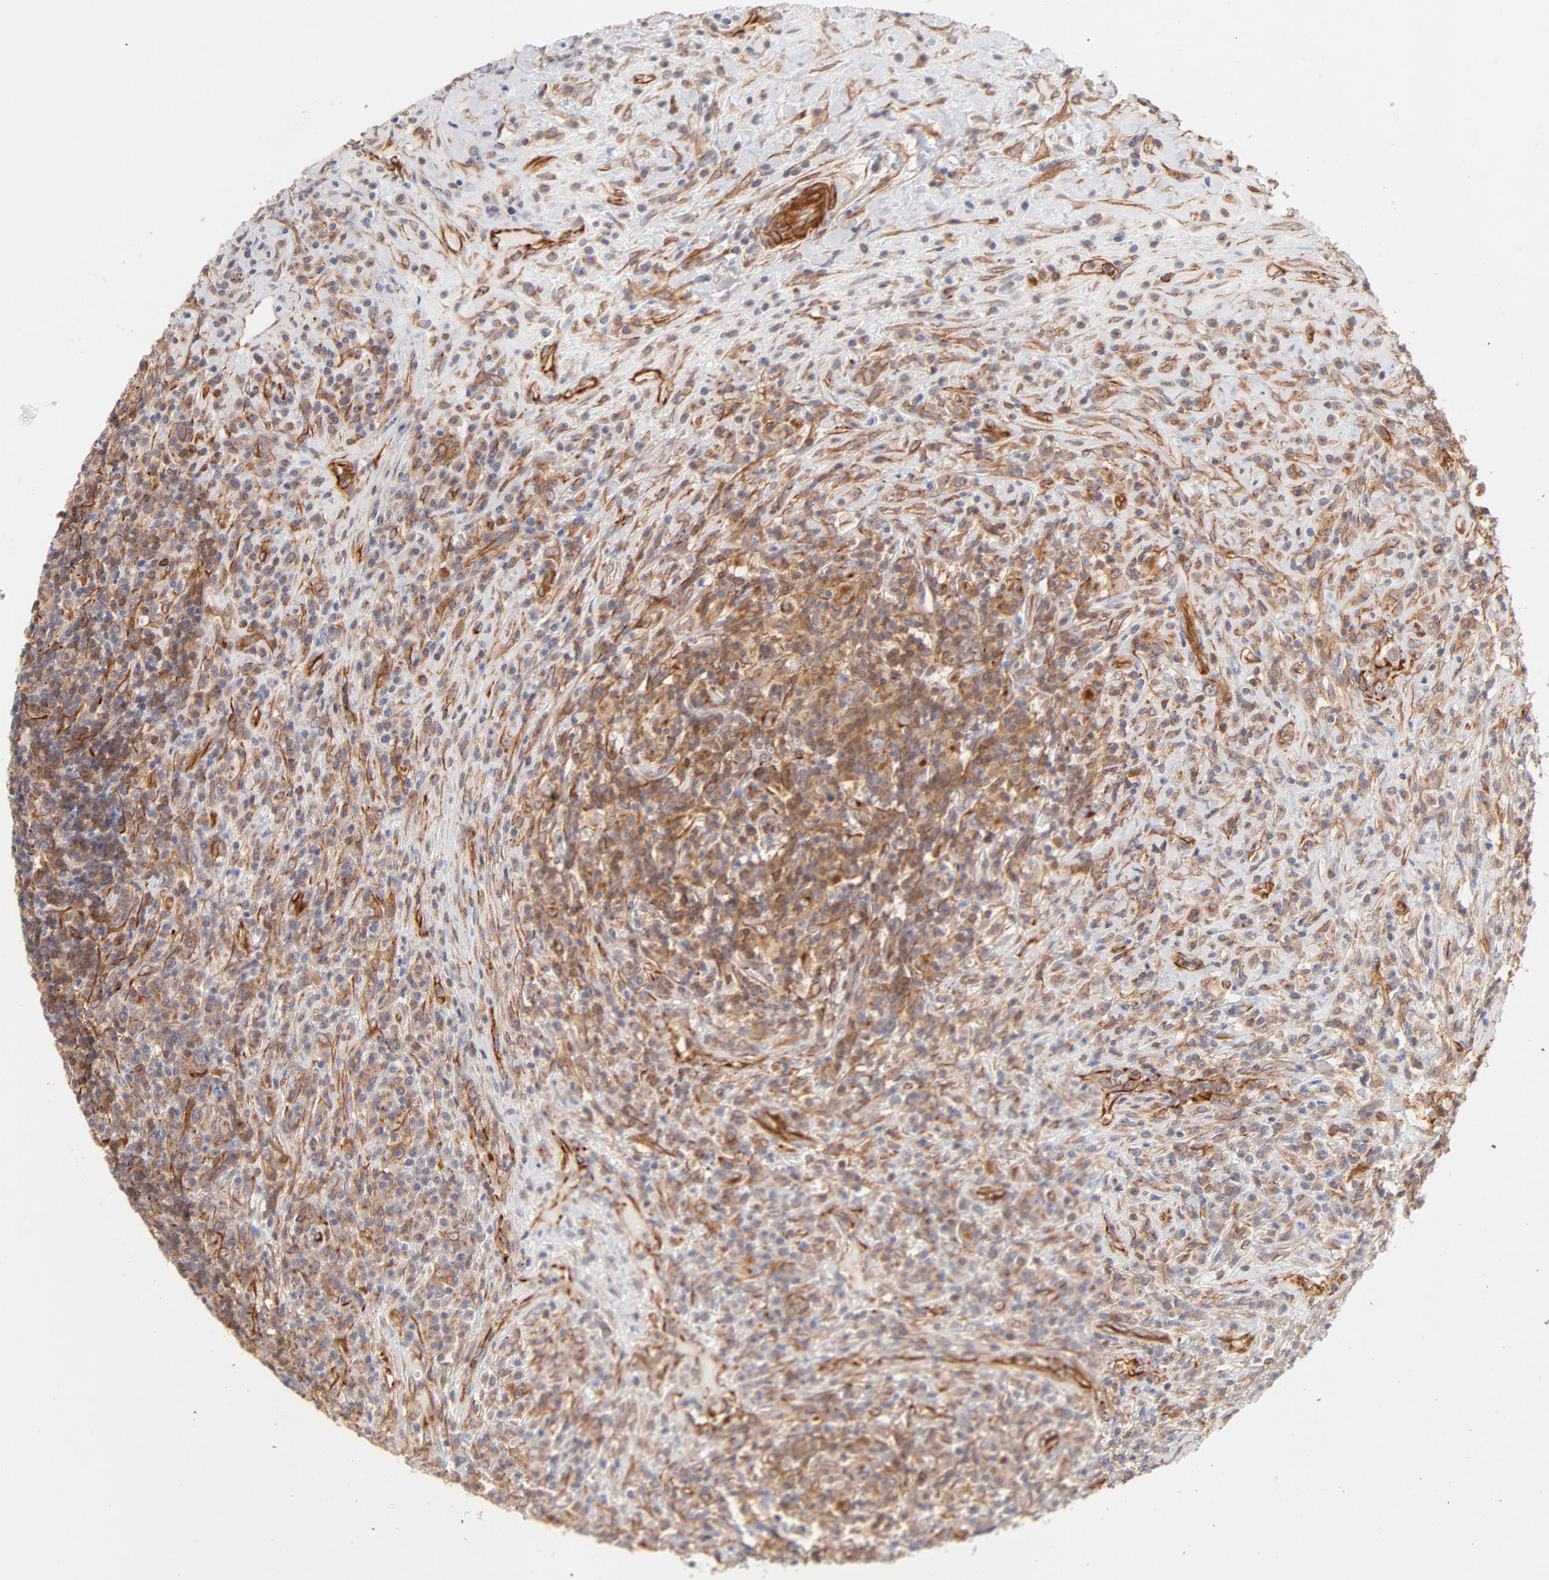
{"staining": {"intensity": "moderate", "quantity": "25%-75%", "location": "cytoplasmic/membranous"}, "tissue": "lymphoma", "cell_type": "Tumor cells", "image_type": "cancer", "snomed": [{"axis": "morphology", "description": "Hodgkin's disease, NOS"}, {"axis": "topography", "description": "Lymph node"}], "caption": "Tumor cells display moderate cytoplasmic/membranous staining in approximately 25%-75% of cells in lymphoma.", "gene": "LDLRAP1", "patient": {"sex": "female", "age": 25}}